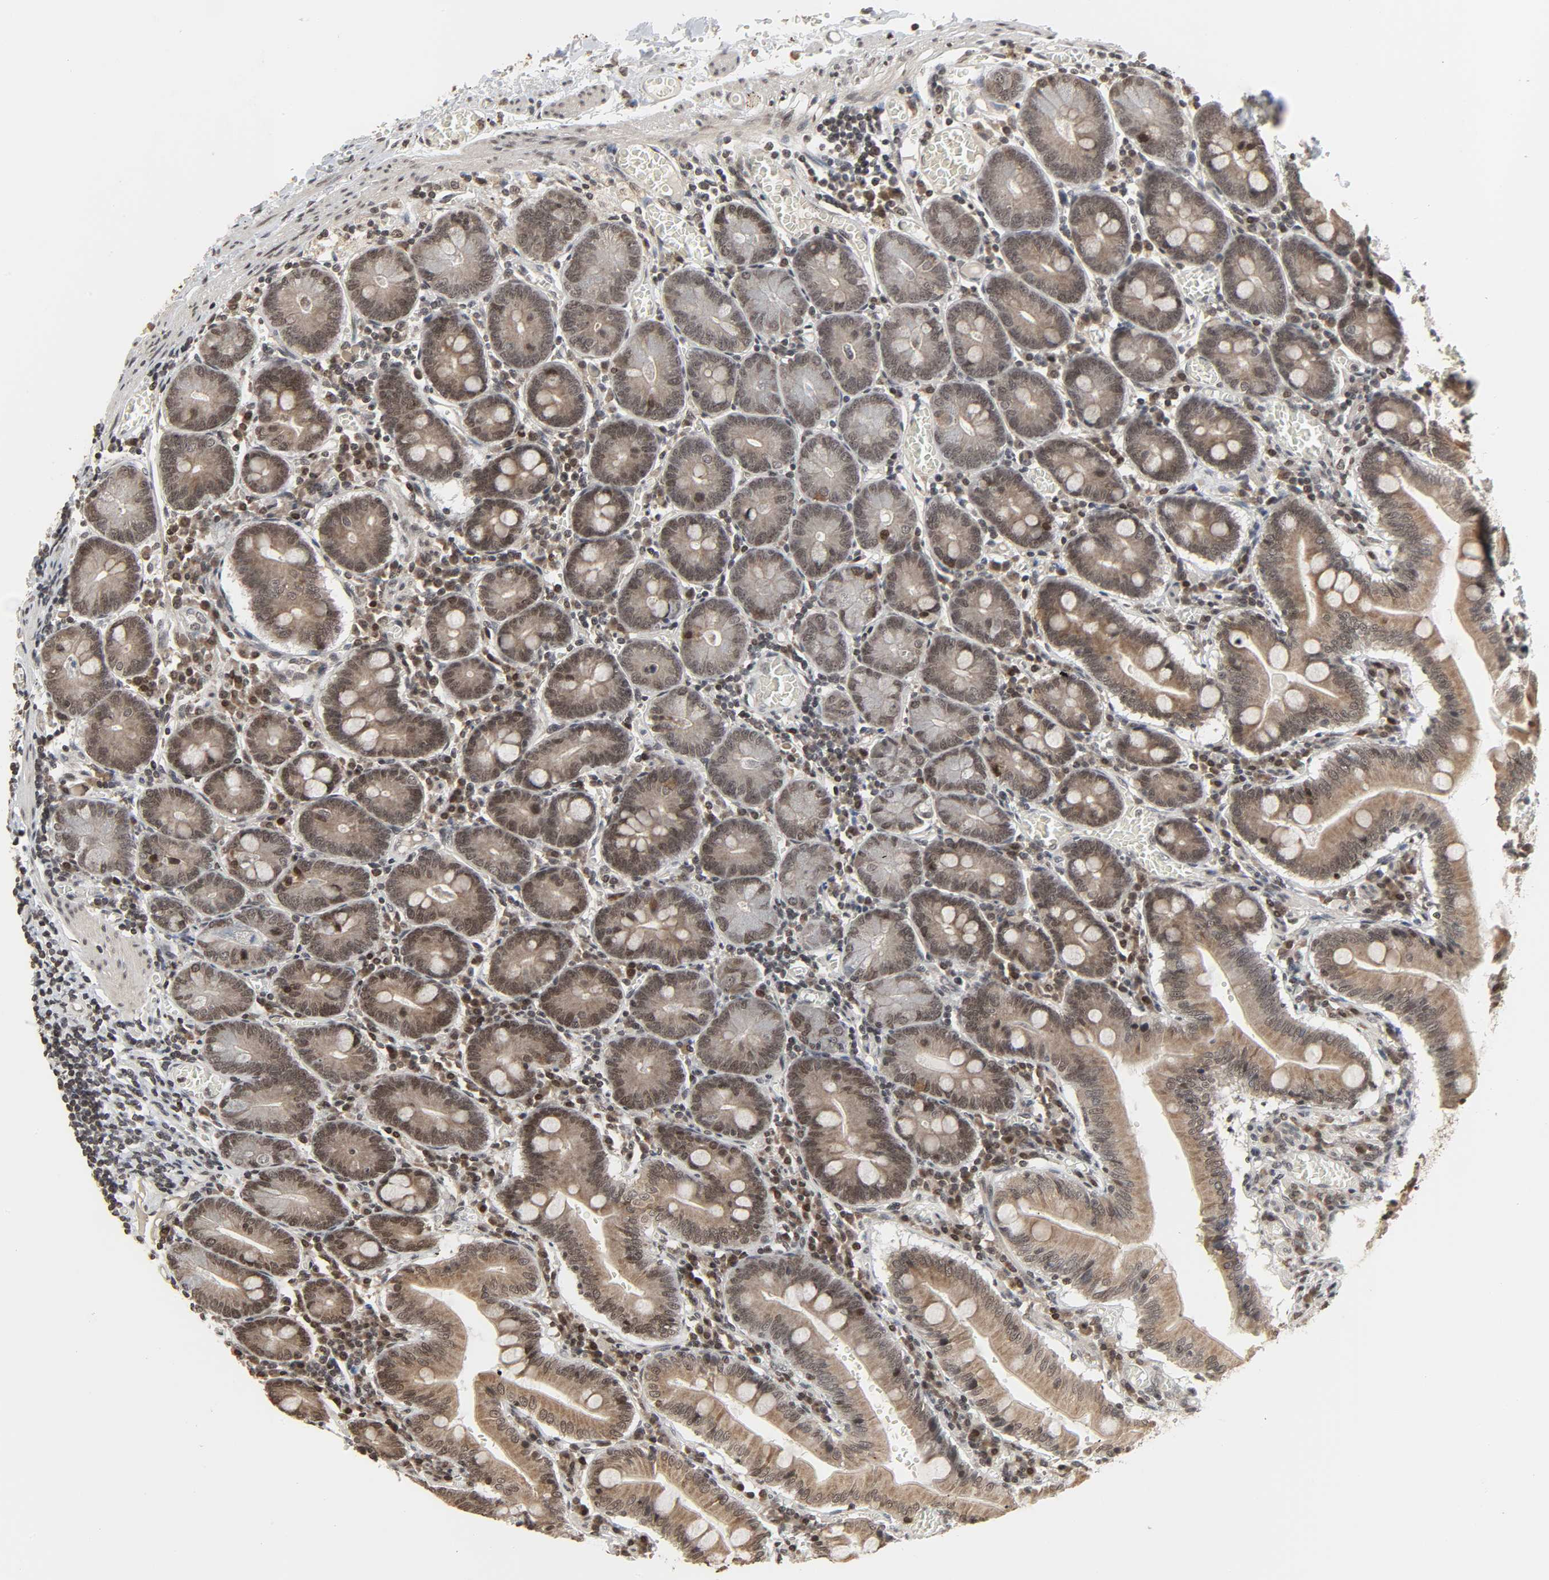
{"staining": {"intensity": "moderate", "quantity": "25%-75%", "location": "cytoplasmic/membranous,nuclear"}, "tissue": "small intestine", "cell_type": "Glandular cells", "image_type": "normal", "snomed": [{"axis": "morphology", "description": "Normal tissue, NOS"}, {"axis": "topography", "description": "Small intestine"}], "caption": "Glandular cells show medium levels of moderate cytoplasmic/membranous,nuclear staining in about 25%-75% of cells in normal human small intestine. Nuclei are stained in blue.", "gene": "XRCC1", "patient": {"sex": "male", "age": 71}}